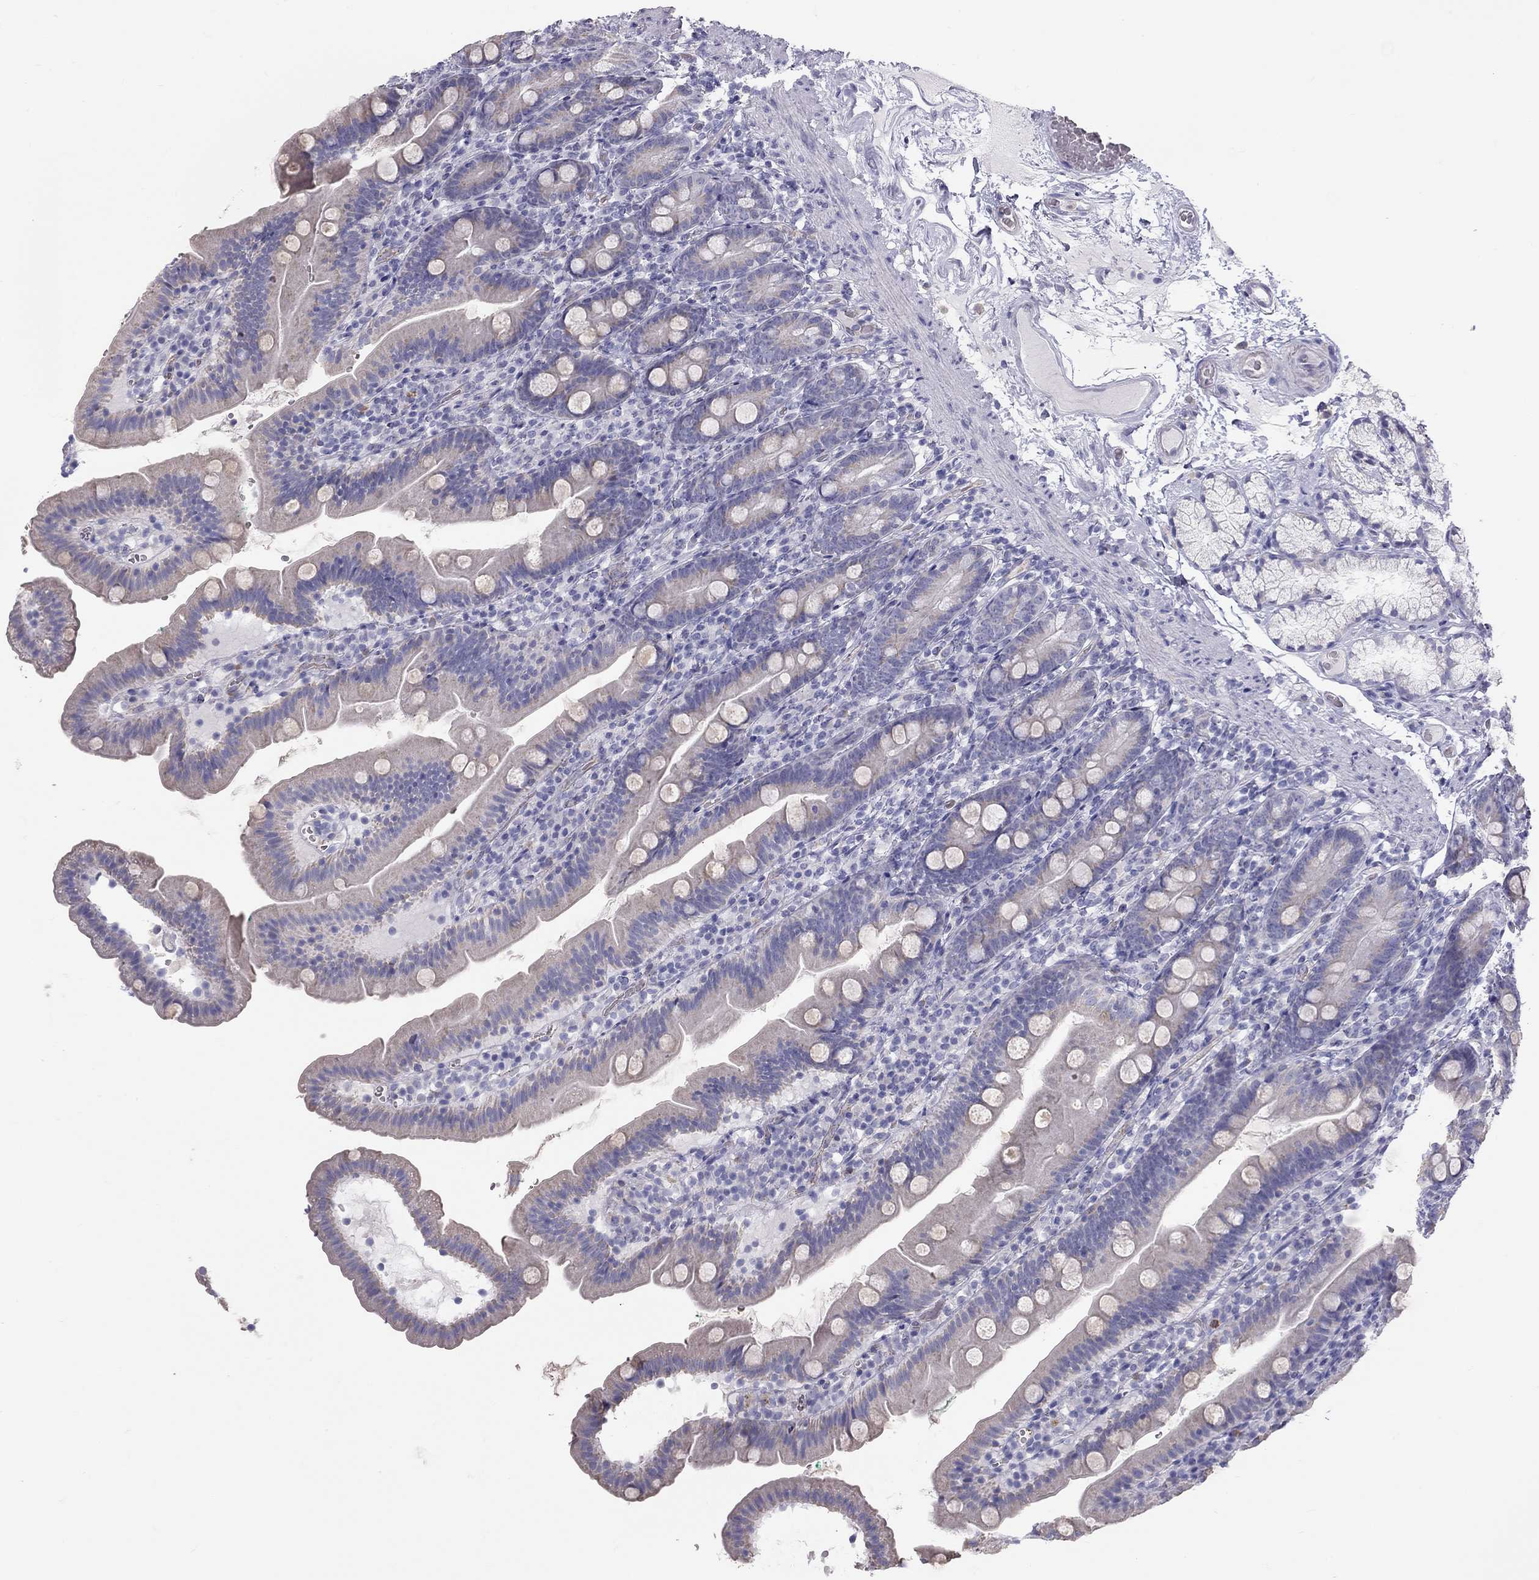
{"staining": {"intensity": "negative", "quantity": "none", "location": "none"}, "tissue": "duodenum", "cell_type": "Glandular cells", "image_type": "normal", "snomed": [{"axis": "morphology", "description": "Normal tissue, NOS"}, {"axis": "topography", "description": "Duodenum"}], "caption": "Immunohistochemistry (IHC) of benign duodenum displays no expression in glandular cells. (Stains: DAB (3,3'-diaminobenzidine) immunohistochemistry with hematoxylin counter stain, Microscopy: brightfield microscopy at high magnification).", "gene": "TDRD6", "patient": {"sex": "female", "age": 67}}